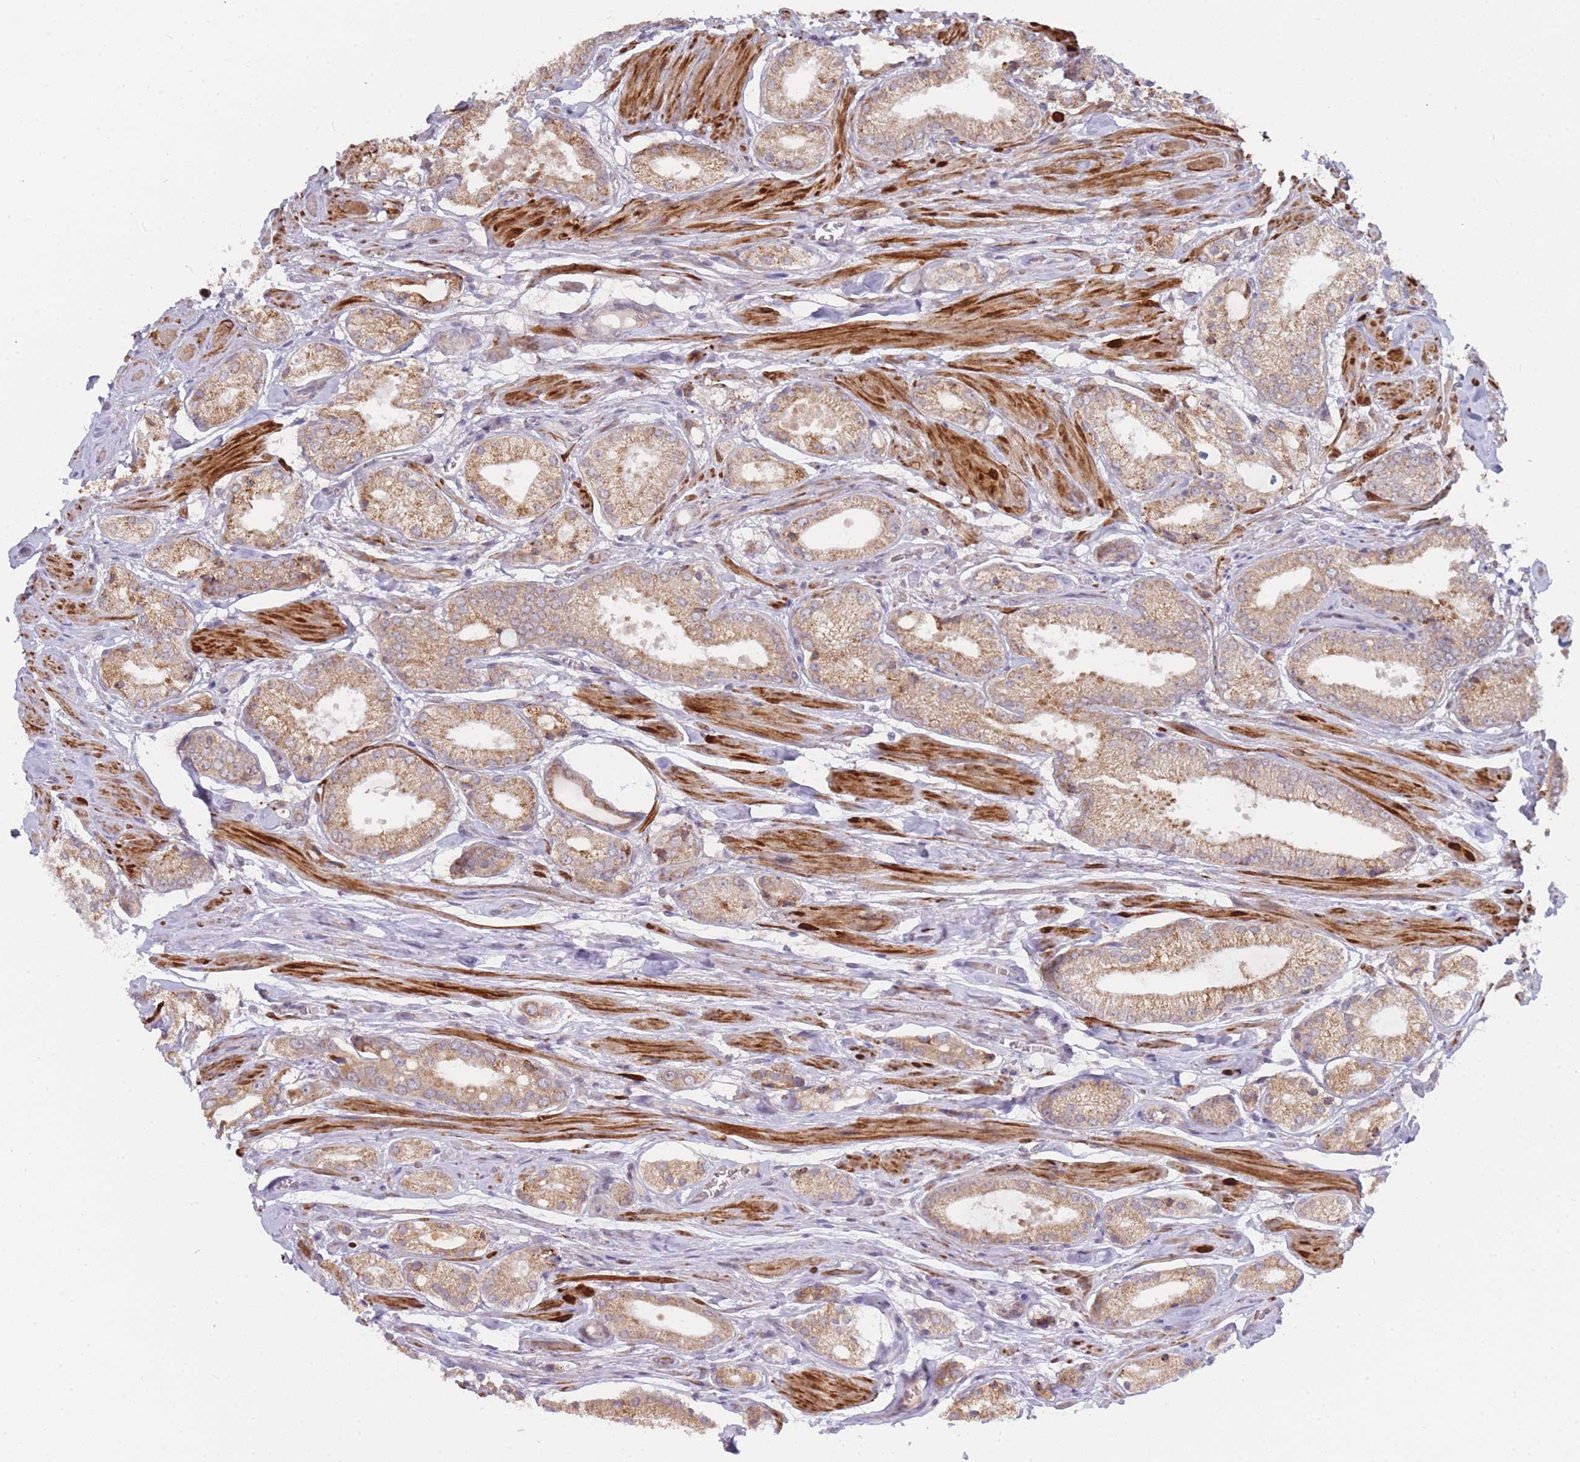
{"staining": {"intensity": "moderate", "quantity": ">75%", "location": "cytoplasmic/membranous"}, "tissue": "prostate cancer", "cell_type": "Tumor cells", "image_type": "cancer", "snomed": [{"axis": "morphology", "description": "Adenocarcinoma, High grade"}, {"axis": "topography", "description": "Prostate and seminal vesicle, NOS"}], "caption": "IHC micrograph of neoplastic tissue: human adenocarcinoma (high-grade) (prostate) stained using immunohistochemistry reveals medium levels of moderate protein expression localized specifically in the cytoplasmic/membranous of tumor cells, appearing as a cytoplasmic/membranous brown color.", "gene": "TRIM26", "patient": {"sex": "male", "age": 64}}